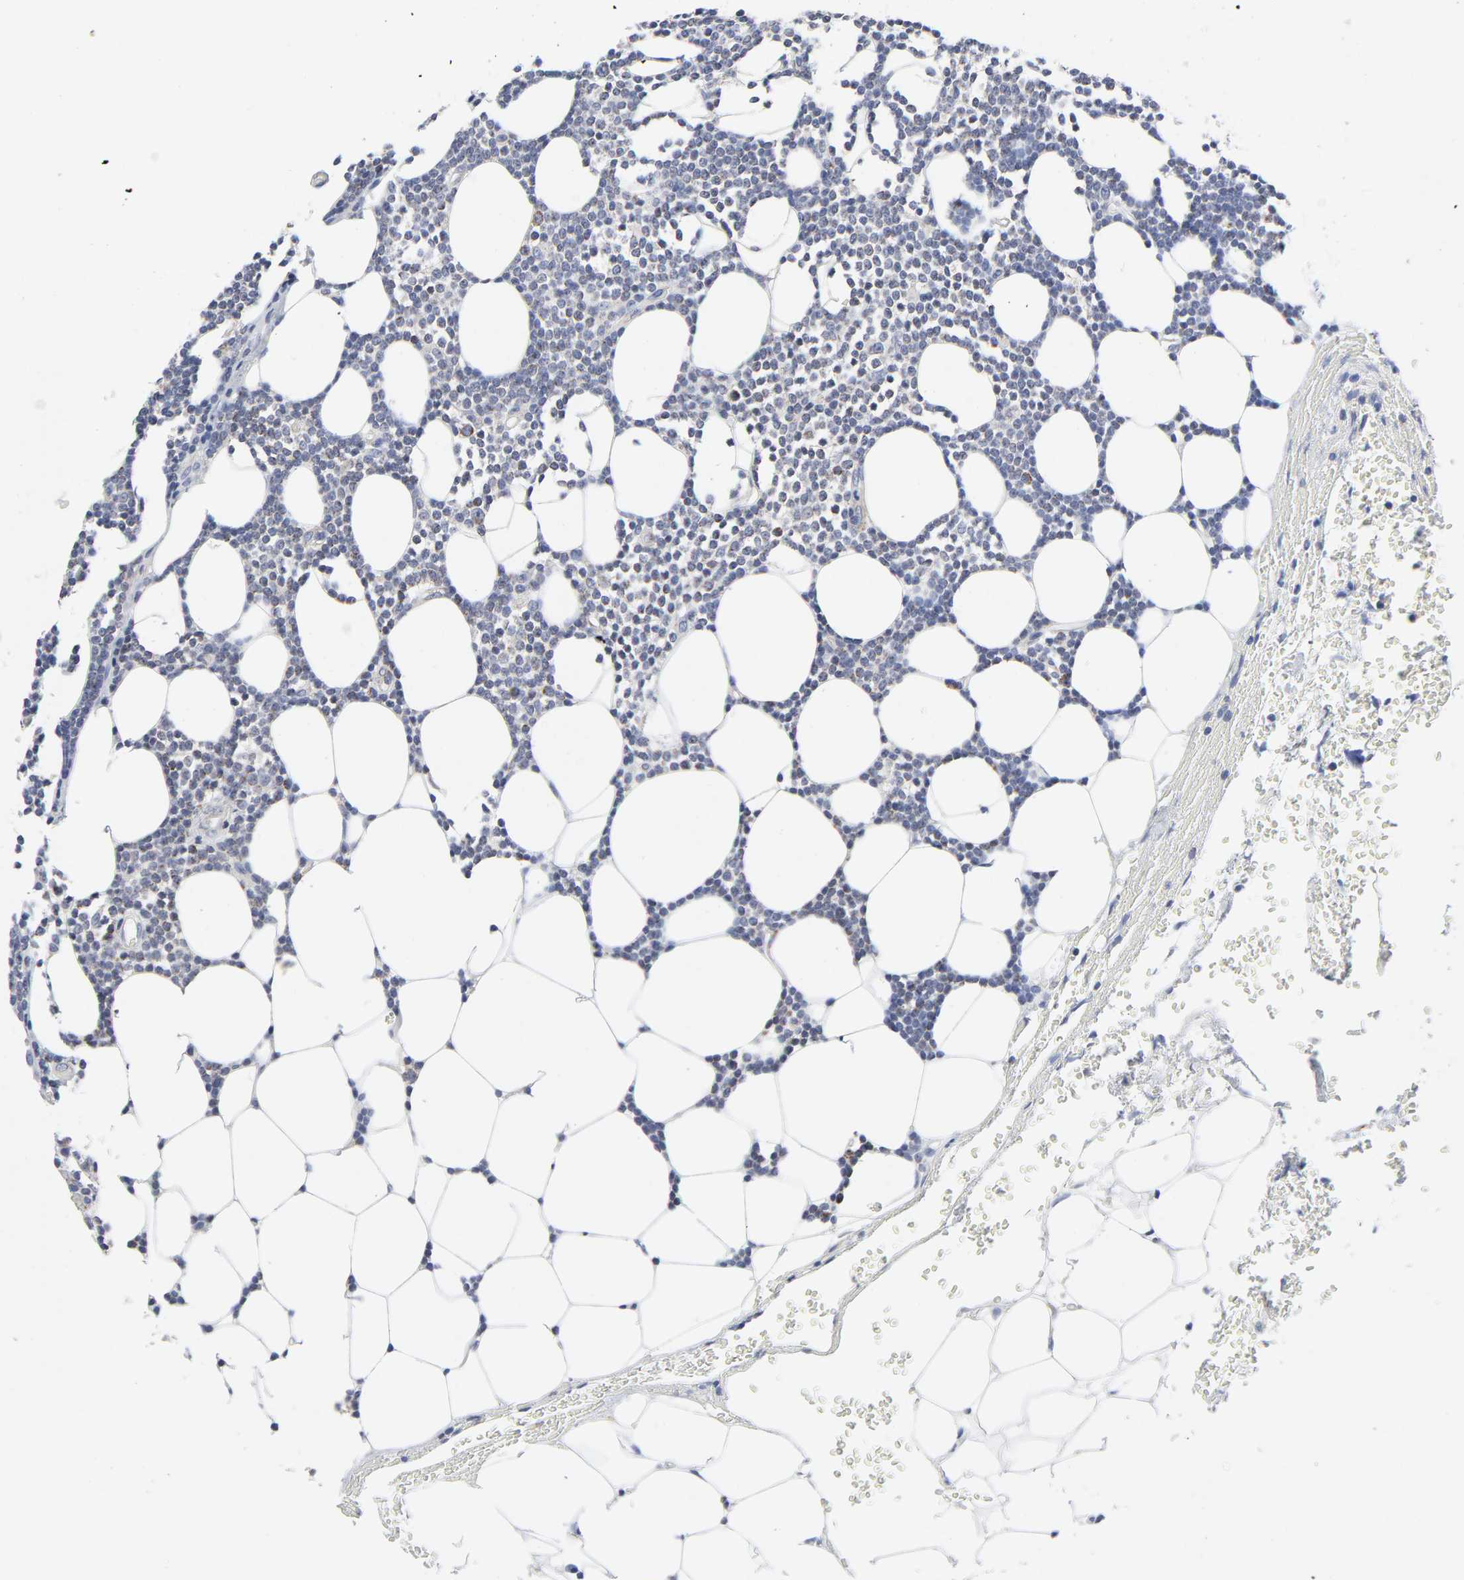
{"staining": {"intensity": "moderate", "quantity": "25%-75%", "location": "cytoplasmic/membranous"}, "tissue": "lymphoma", "cell_type": "Tumor cells", "image_type": "cancer", "snomed": [{"axis": "morphology", "description": "Malignant lymphoma, non-Hodgkin's type, Low grade"}, {"axis": "topography", "description": "Soft tissue"}], "caption": "Lymphoma stained with a brown dye shows moderate cytoplasmic/membranous positive expression in about 25%-75% of tumor cells.", "gene": "AOPEP", "patient": {"sex": "male", "age": 92}}